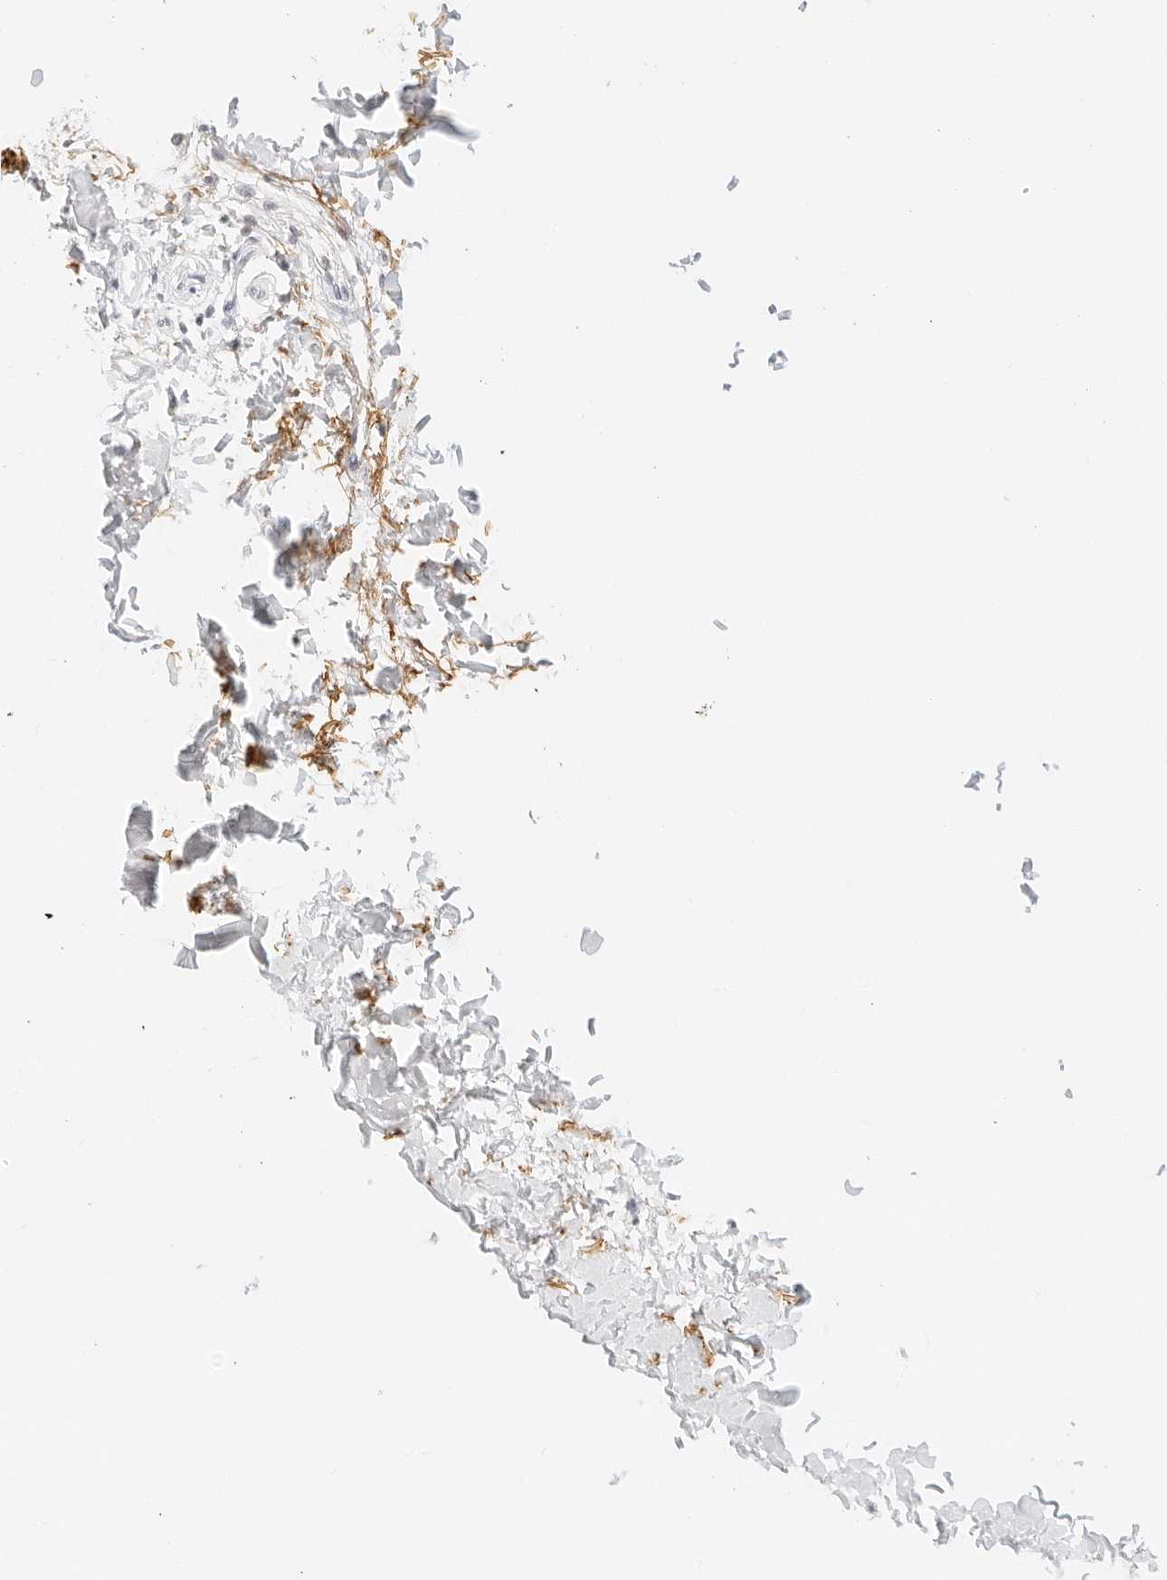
{"staining": {"intensity": "moderate", "quantity": ">75%", "location": "cytoplasmic/membranous"}, "tissue": "skin", "cell_type": "Fibroblasts", "image_type": "normal", "snomed": [{"axis": "morphology", "description": "Normal tissue, NOS"}, {"axis": "morphology", "description": "Neoplasm, benign, NOS"}, {"axis": "topography", "description": "Skin"}, {"axis": "topography", "description": "Soft tissue"}], "caption": "Brown immunohistochemical staining in benign skin reveals moderate cytoplasmic/membranous staining in about >75% of fibroblasts. Immunohistochemistry (ihc) stains the protein of interest in brown and the nuclei are stained blue.", "gene": "FBLN5", "patient": {"sex": "male", "age": 26}}